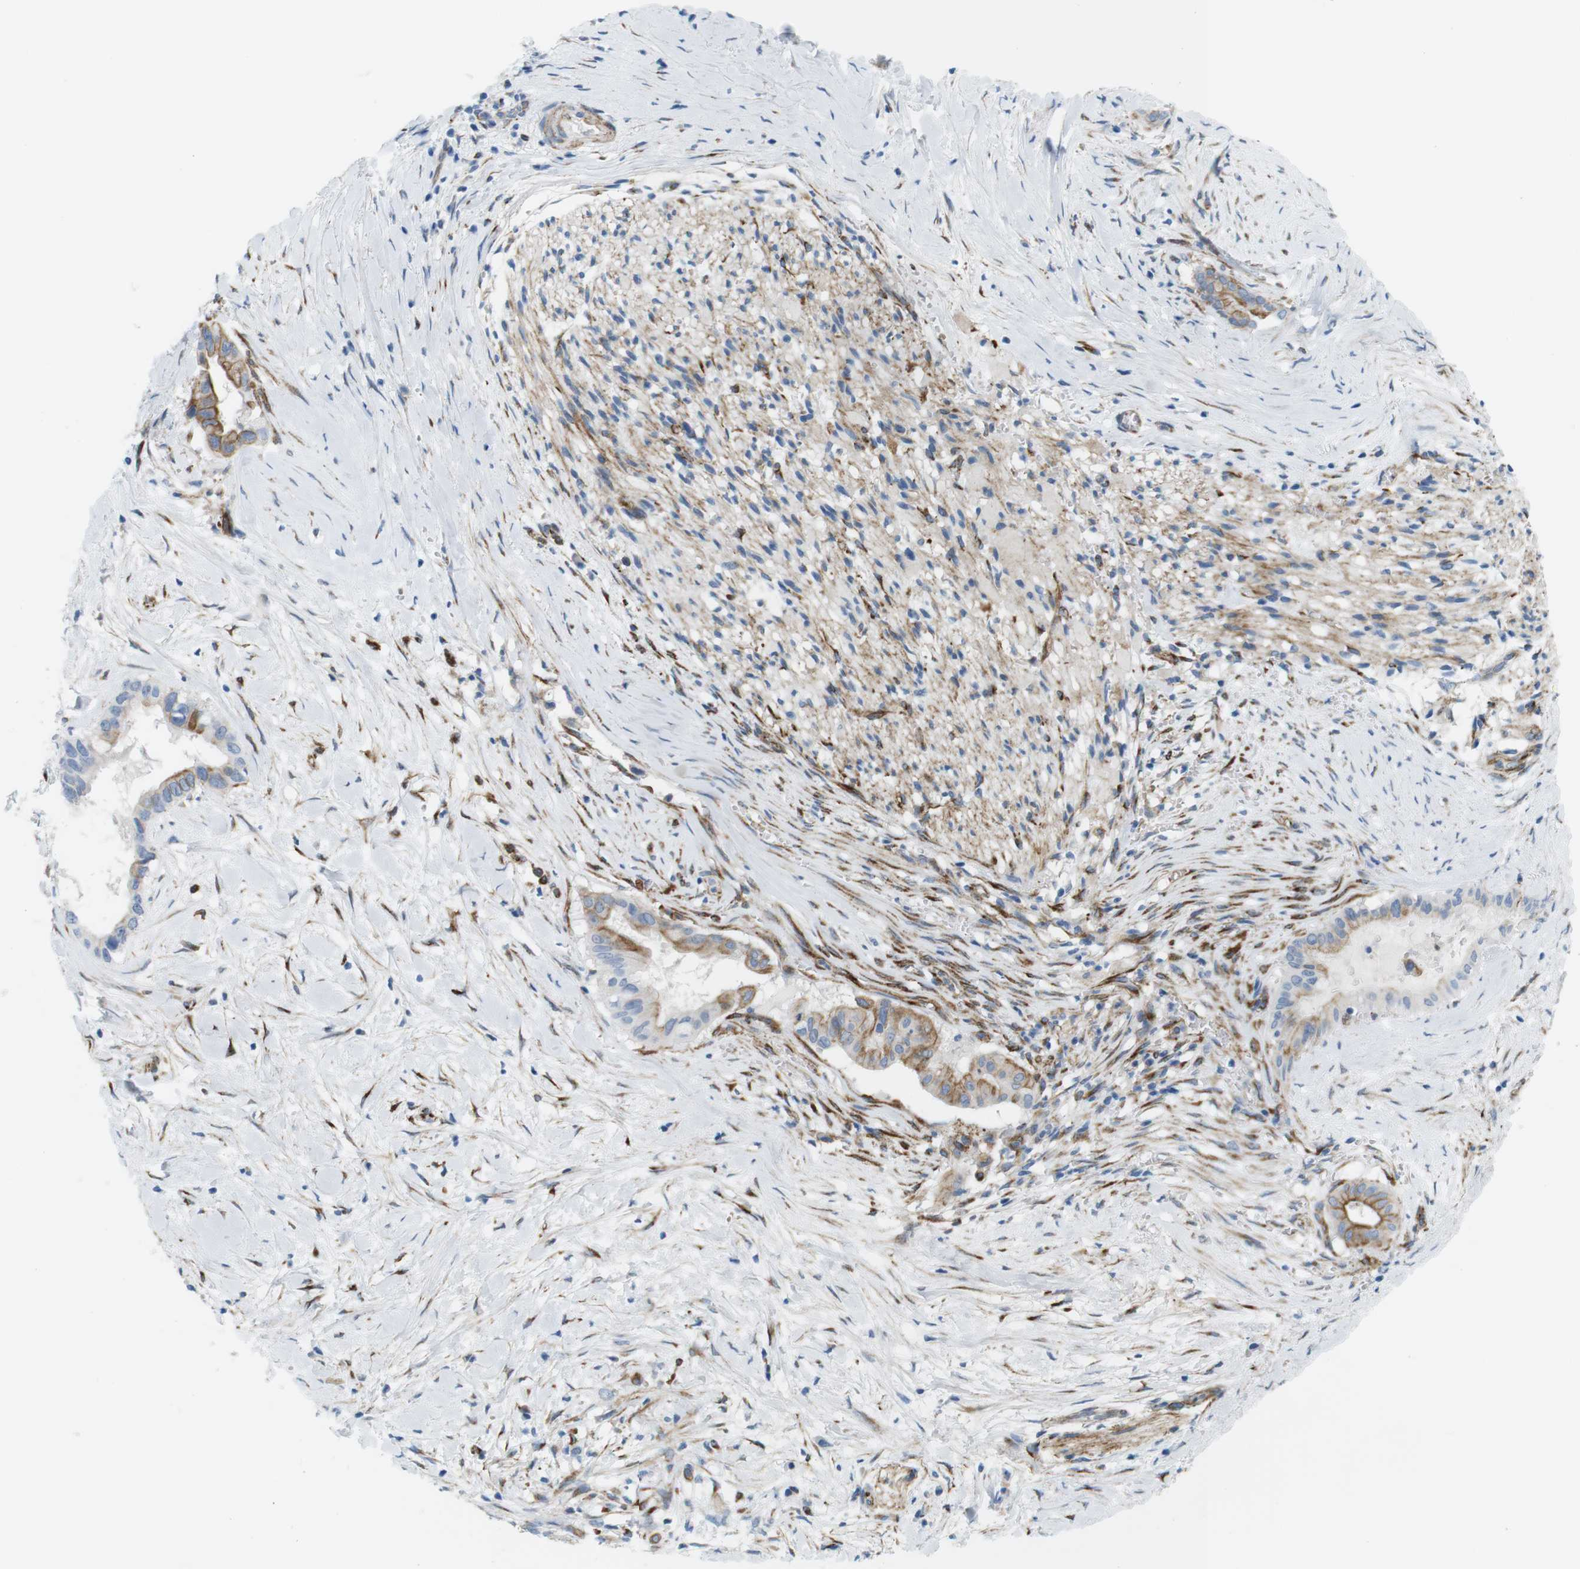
{"staining": {"intensity": "moderate", "quantity": "25%-75%", "location": "cytoplasmic/membranous"}, "tissue": "pancreatic cancer", "cell_type": "Tumor cells", "image_type": "cancer", "snomed": [{"axis": "morphology", "description": "Adenocarcinoma, NOS"}, {"axis": "topography", "description": "Pancreas"}], "caption": "Immunohistochemical staining of human pancreatic adenocarcinoma exhibits medium levels of moderate cytoplasmic/membranous positivity in approximately 25%-75% of tumor cells.", "gene": "MYH9", "patient": {"sex": "male", "age": 55}}